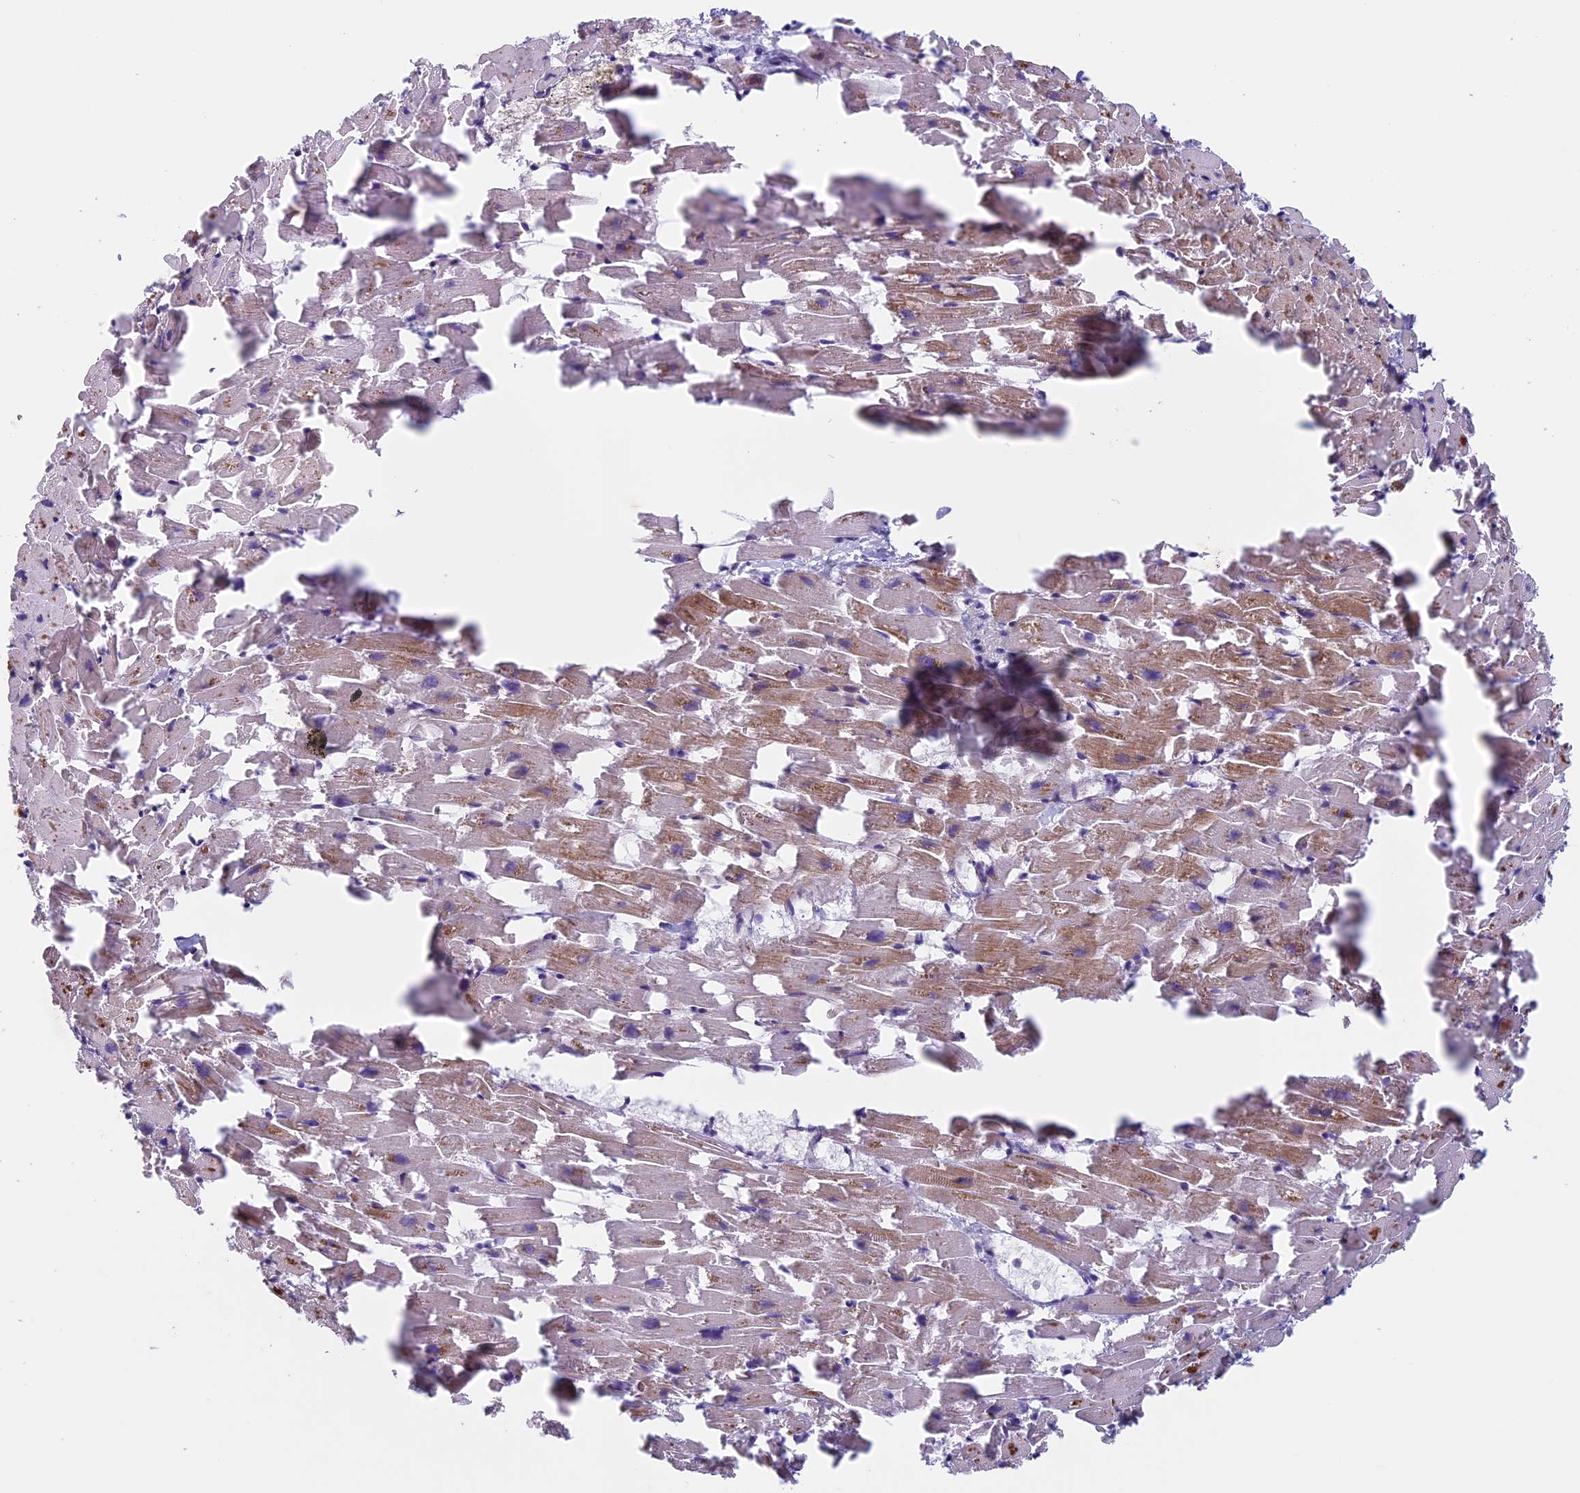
{"staining": {"intensity": "weak", "quantity": ">75%", "location": "cytoplasmic/membranous"}, "tissue": "heart muscle", "cell_type": "Cardiomyocytes", "image_type": "normal", "snomed": [{"axis": "morphology", "description": "Normal tissue, NOS"}, {"axis": "topography", "description": "Heart"}], "caption": "Protein expression analysis of unremarkable heart muscle reveals weak cytoplasmic/membranous staining in about >75% of cardiomyocytes. The staining was performed using DAB (3,3'-diaminobenzidine), with brown indicating positive protein expression. Nuclei are stained blue with hematoxylin.", "gene": "CNOT6L", "patient": {"sex": "female", "age": 64}}